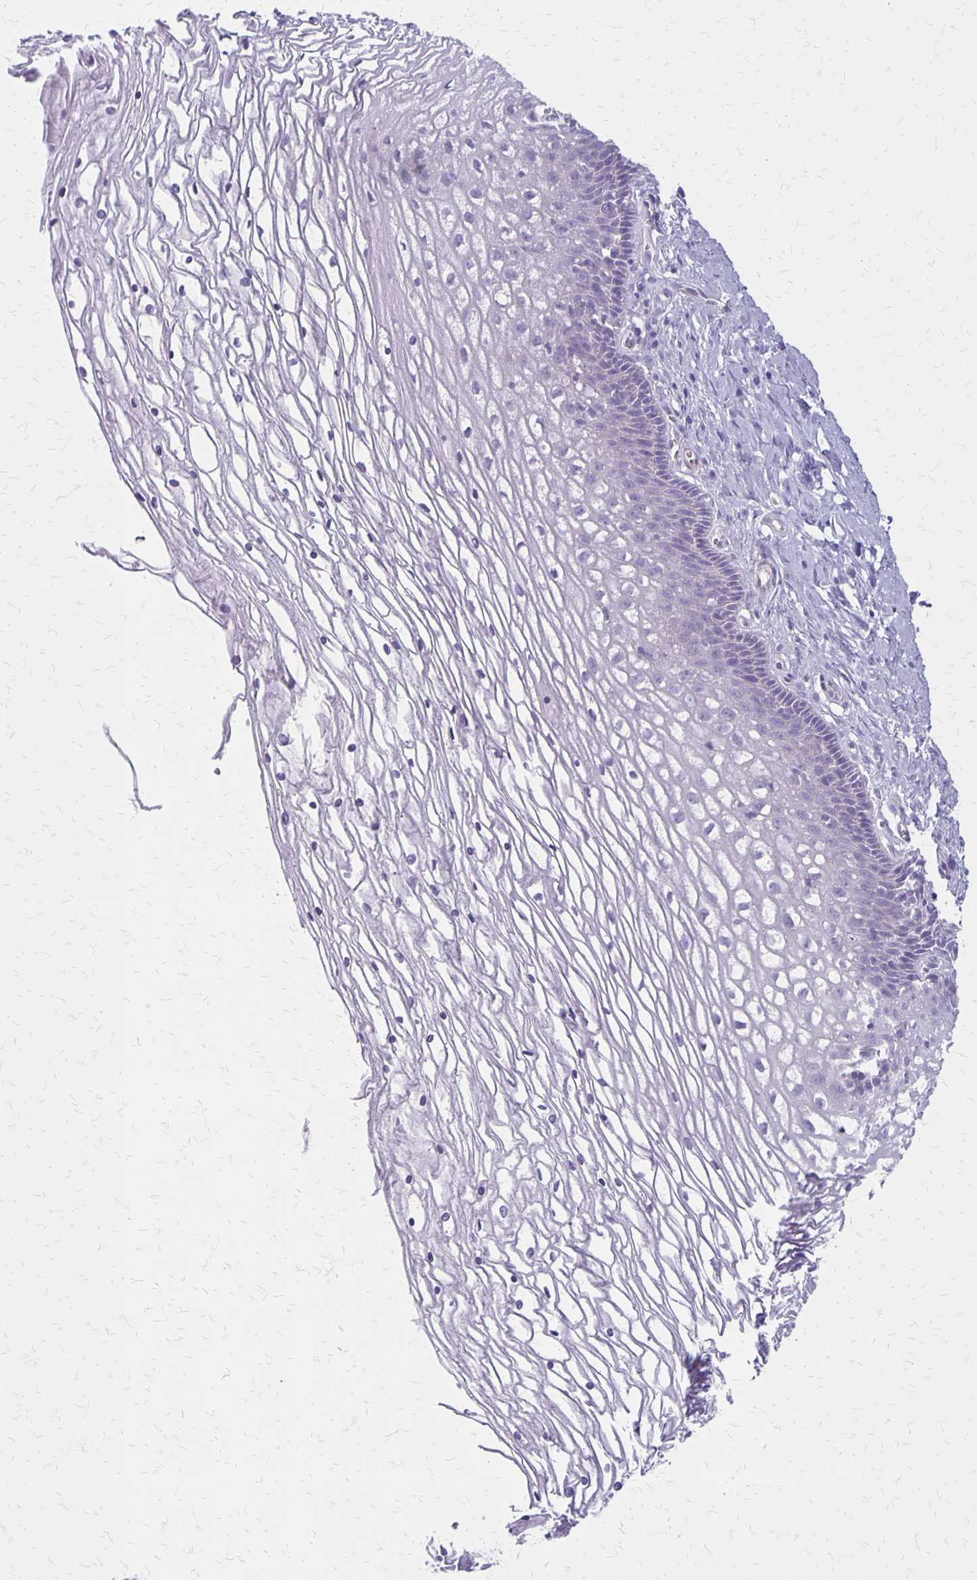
{"staining": {"intensity": "negative", "quantity": "none", "location": "none"}, "tissue": "cervix", "cell_type": "Glandular cells", "image_type": "normal", "snomed": [{"axis": "morphology", "description": "Normal tissue, NOS"}, {"axis": "topography", "description": "Cervix"}], "caption": "Immunohistochemistry micrograph of normal cervix: cervix stained with DAB (3,3'-diaminobenzidine) reveals no significant protein positivity in glandular cells.", "gene": "HOMER1", "patient": {"sex": "female", "age": 36}}